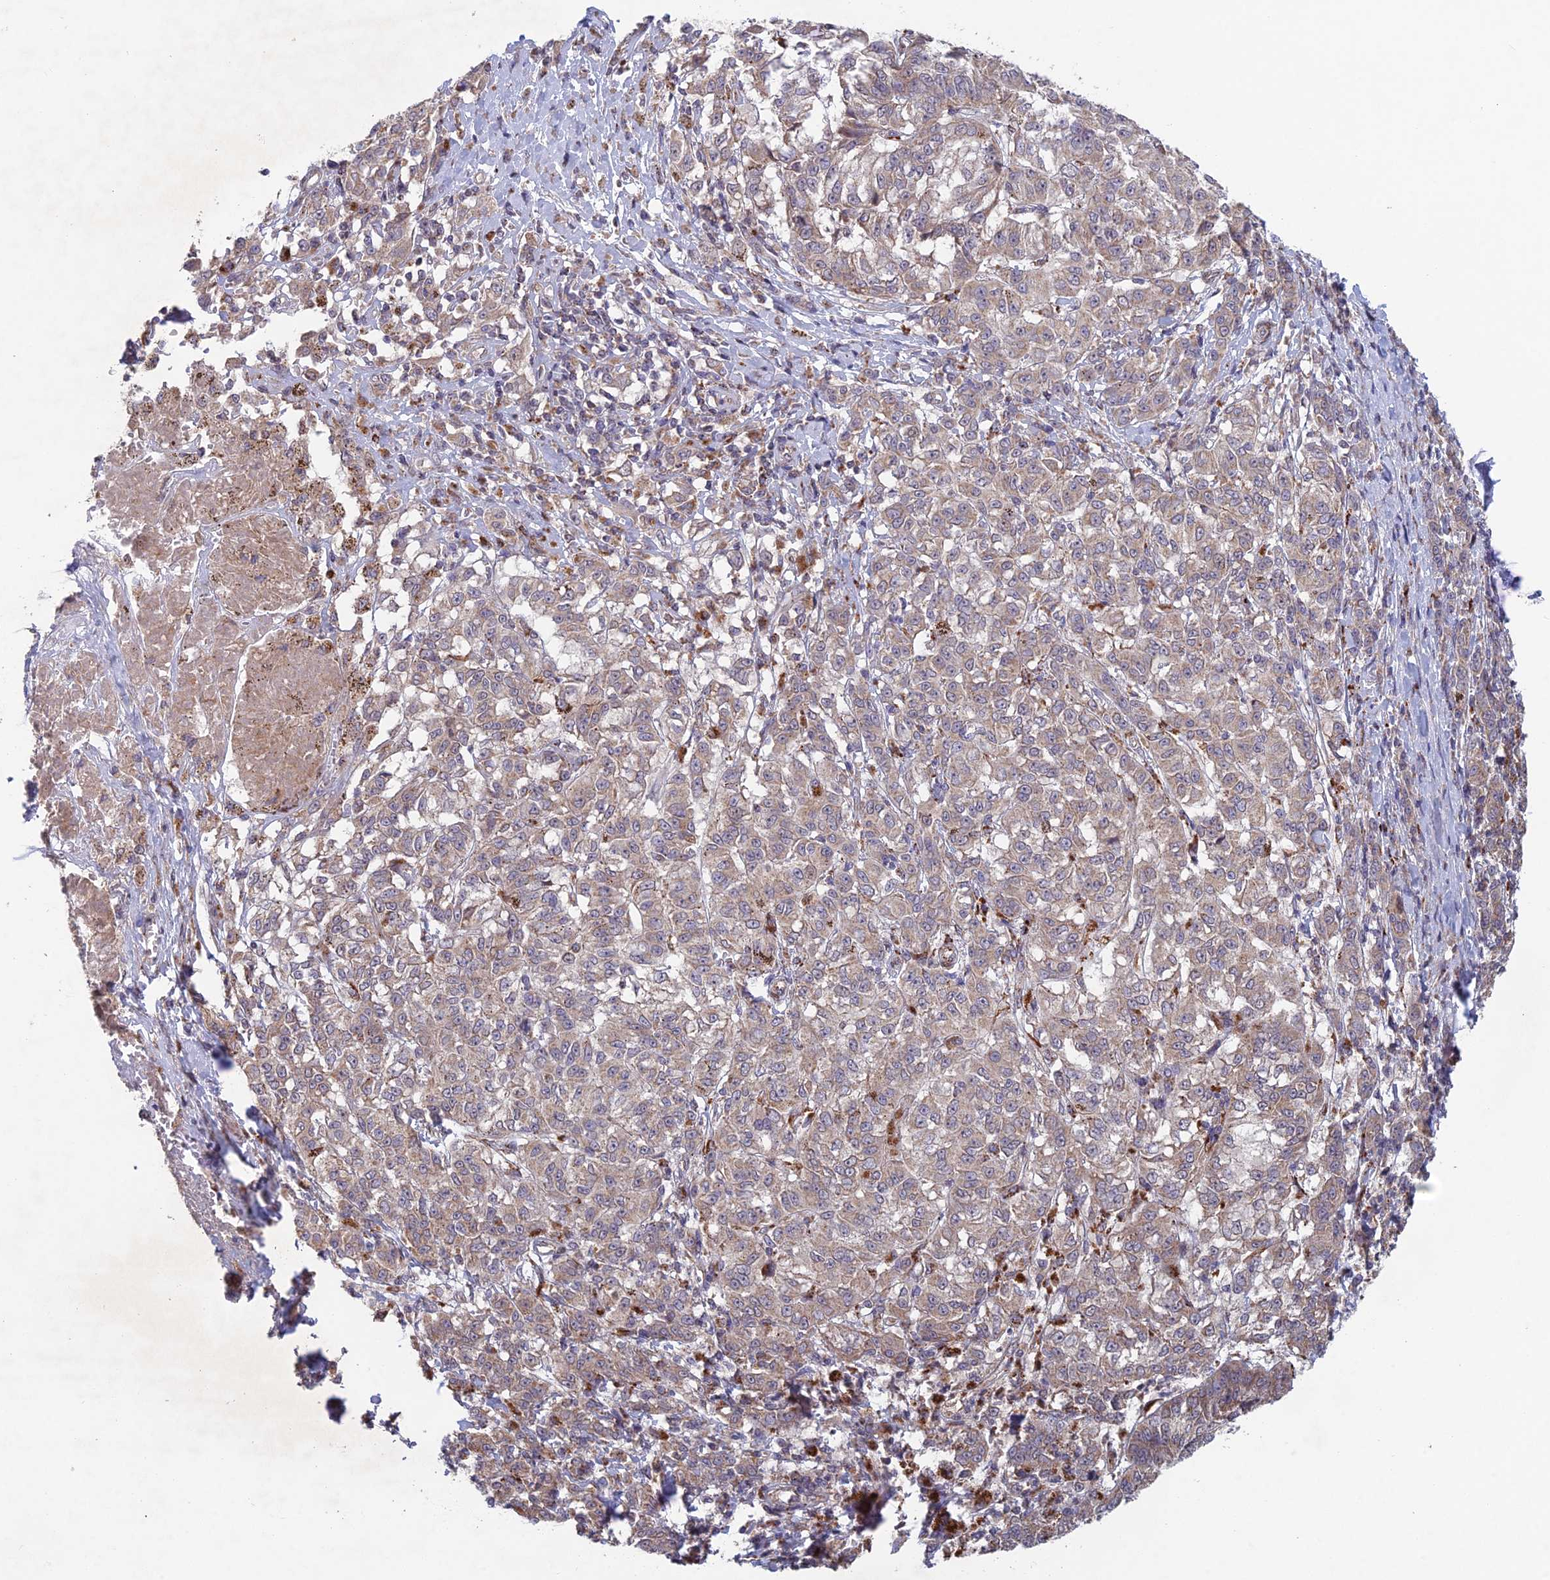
{"staining": {"intensity": "weak", "quantity": ">75%", "location": "cytoplasmic/membranous"}, "tissue": "melanoma", "cell_type": "Tumor cells", "image_type": "cancer", "snomed": [{"axis": "morphology", "description": "Malignant melanoma, NOS"}, {"axis": "topography", "description": "Skin"}], "caption": "The histopathology image demonstrates a brown stain indicating the presence of a protein in the cytoplasmic/membranous of tumor cells in malignant melanoma.", "gene": "FOXS1", "patient": {"sex": "female", "age": 72}}